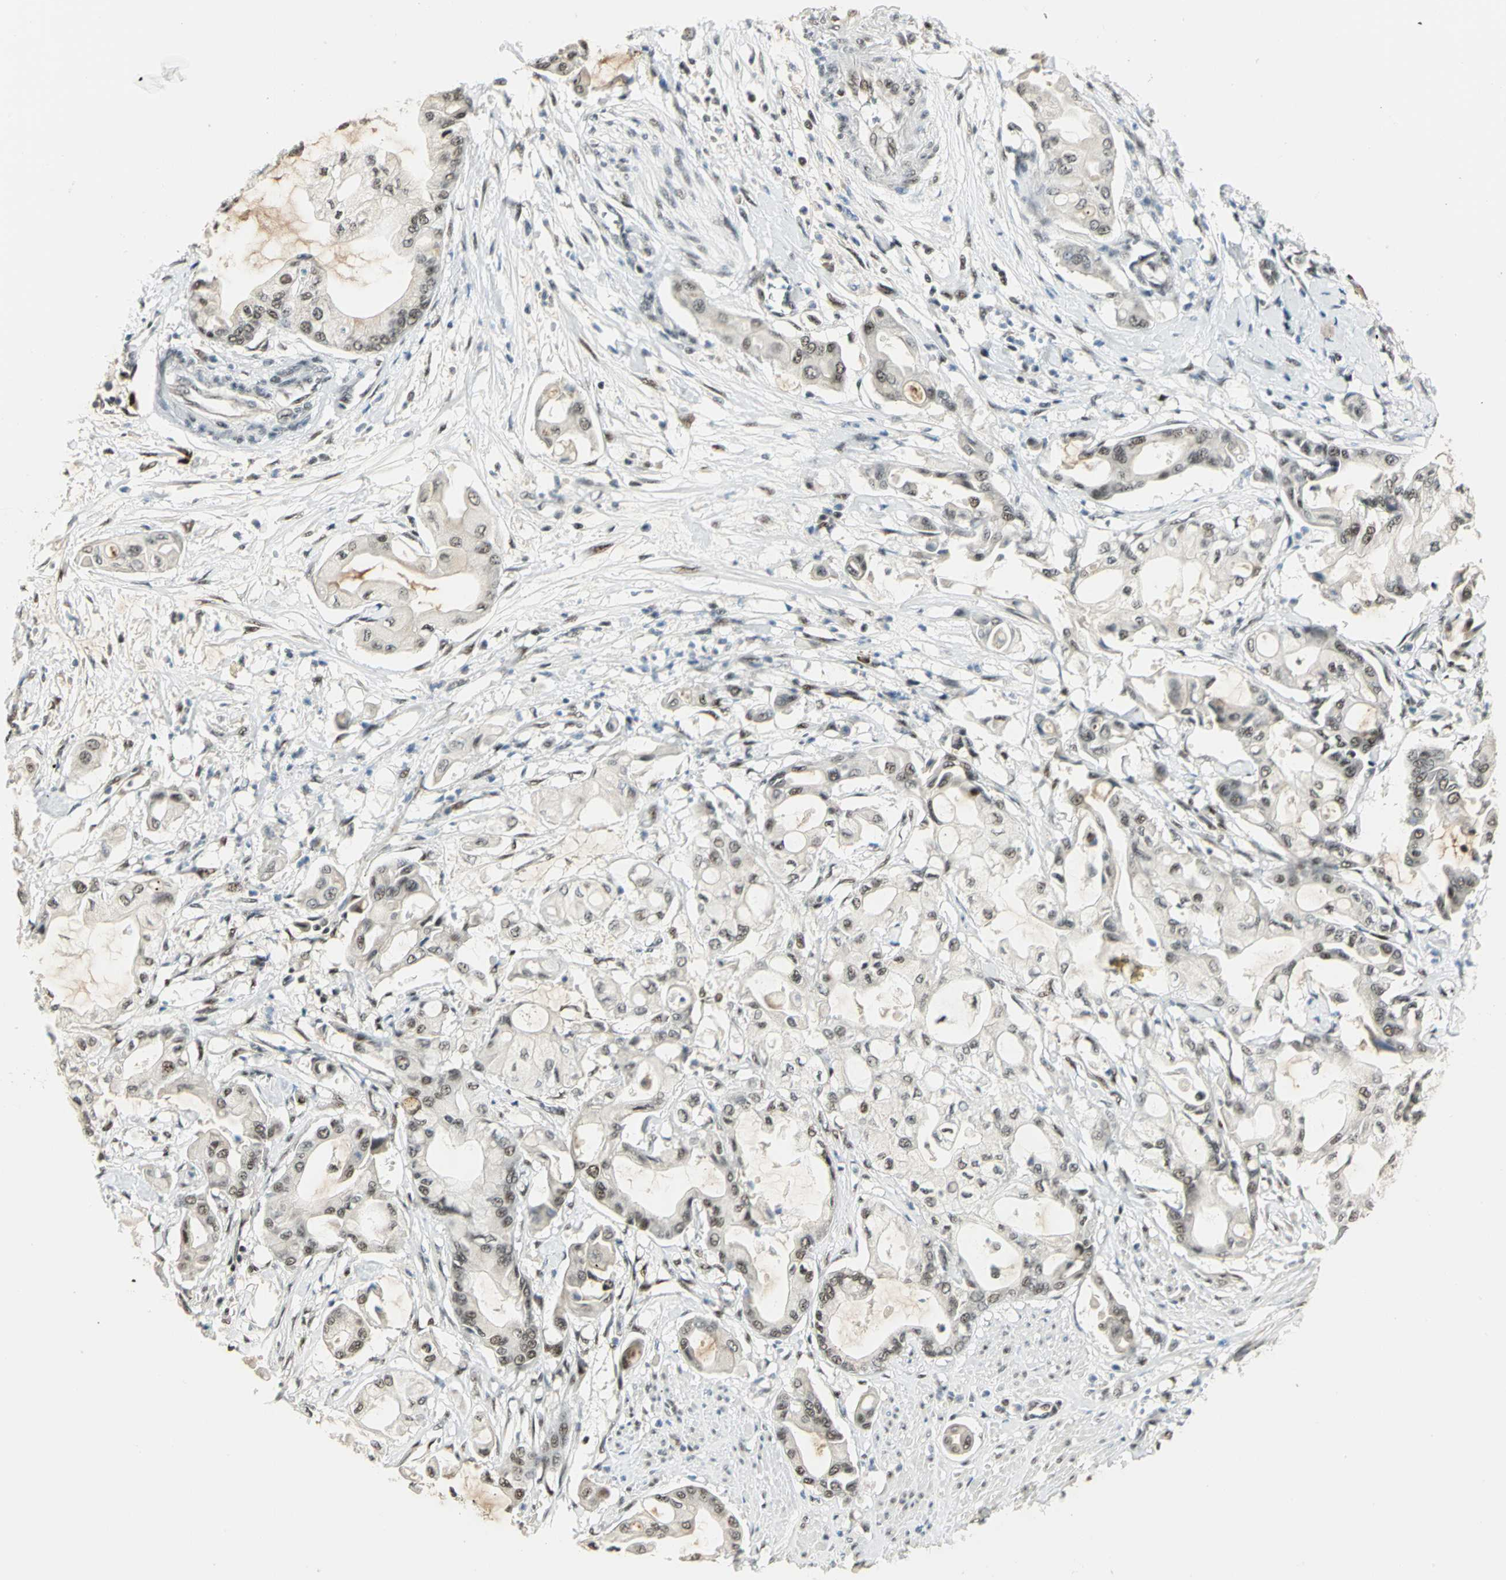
{"staining": {"intensity": "weak", "quantity": ">75%", "location": "nuclear"}, "tissue": "pancreatic cancer", "cell_type": "Tumor cells", "image_type": "cancer", "snomed": [{"axis": "morphology", "description": "Adenocarcinoma, NOS"}, {"axis": "morphology", "description": "Adenocarcinoma, metastatic, NOS"}, {"axis": "topography", "description": "Lymph node"}, {"axis": "topography", "description": "Pancreas"}, {"axis": "topography", "description": "Duodenum"}], "caption": "Immunohistochemical staining of adenocarcinoma (pancreatic) demonstrates weak nuclear protein staining in about >75% of tumor cells.", "gene": "CCNT1", "patient": {"sex": "female", "age": 64}}